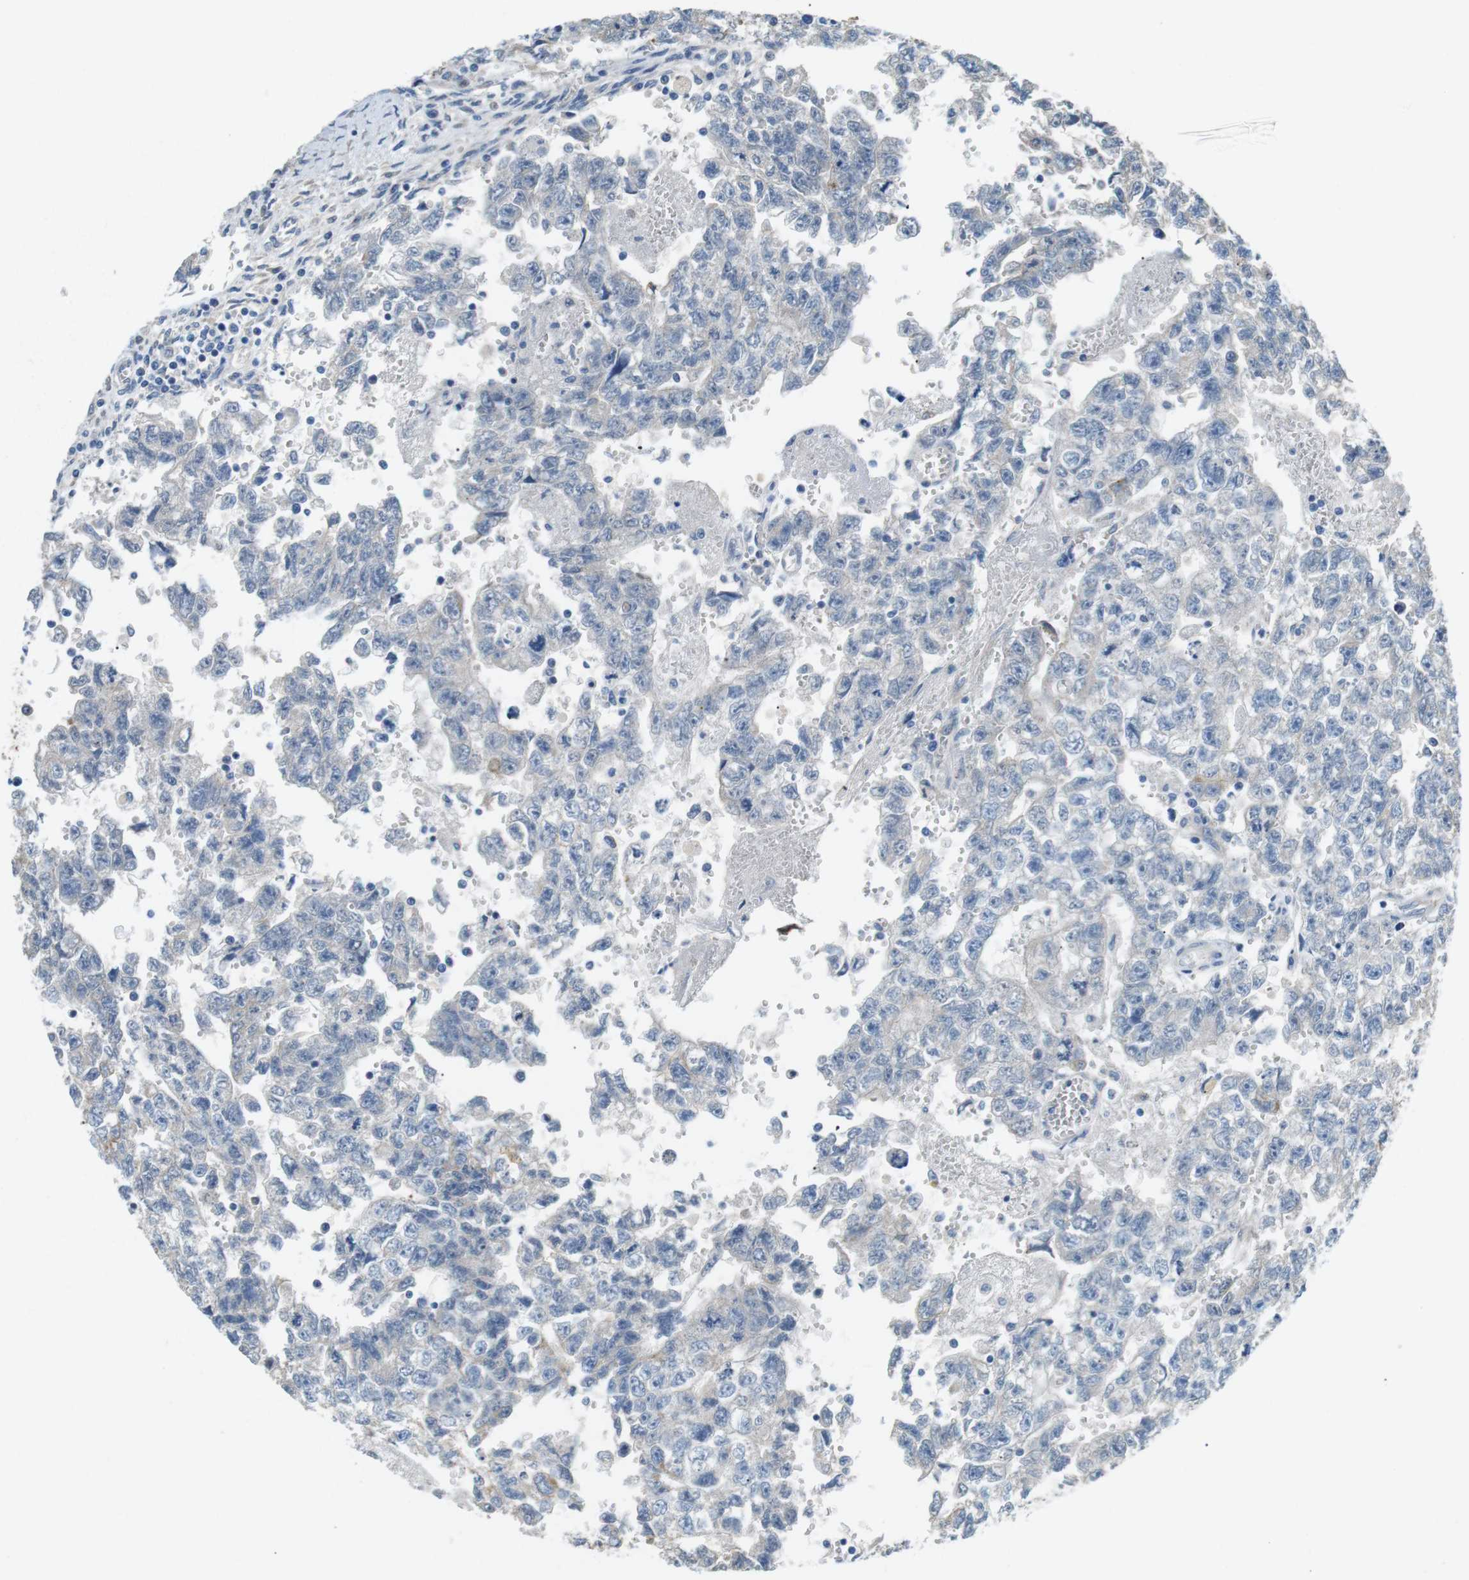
{"staining": {"intensity": "negative", "quantity": "none", "location": "none"}, "tissue": "testis cancer", "cell_type": "Tumor cells", "image_type": "cancer", "snomed": [{"axis": "morphology", "description": "Seminoma, NOS"}, {"axis": "morphology", "description": "Carcinoma, Embryonal, NOS"}, {"axis": "topography", "description": "Testis"}], "caption": "This image is of embryonal carcinoma (testis) stained with immunohistochemistry to label a protein in brown with the nuclei are counter-stained blue. There is no expression in tumor cells. Nuclei are stained in blue.", "gene": "UNC5CL", "patient": {"sex": "male", "age": 38}}